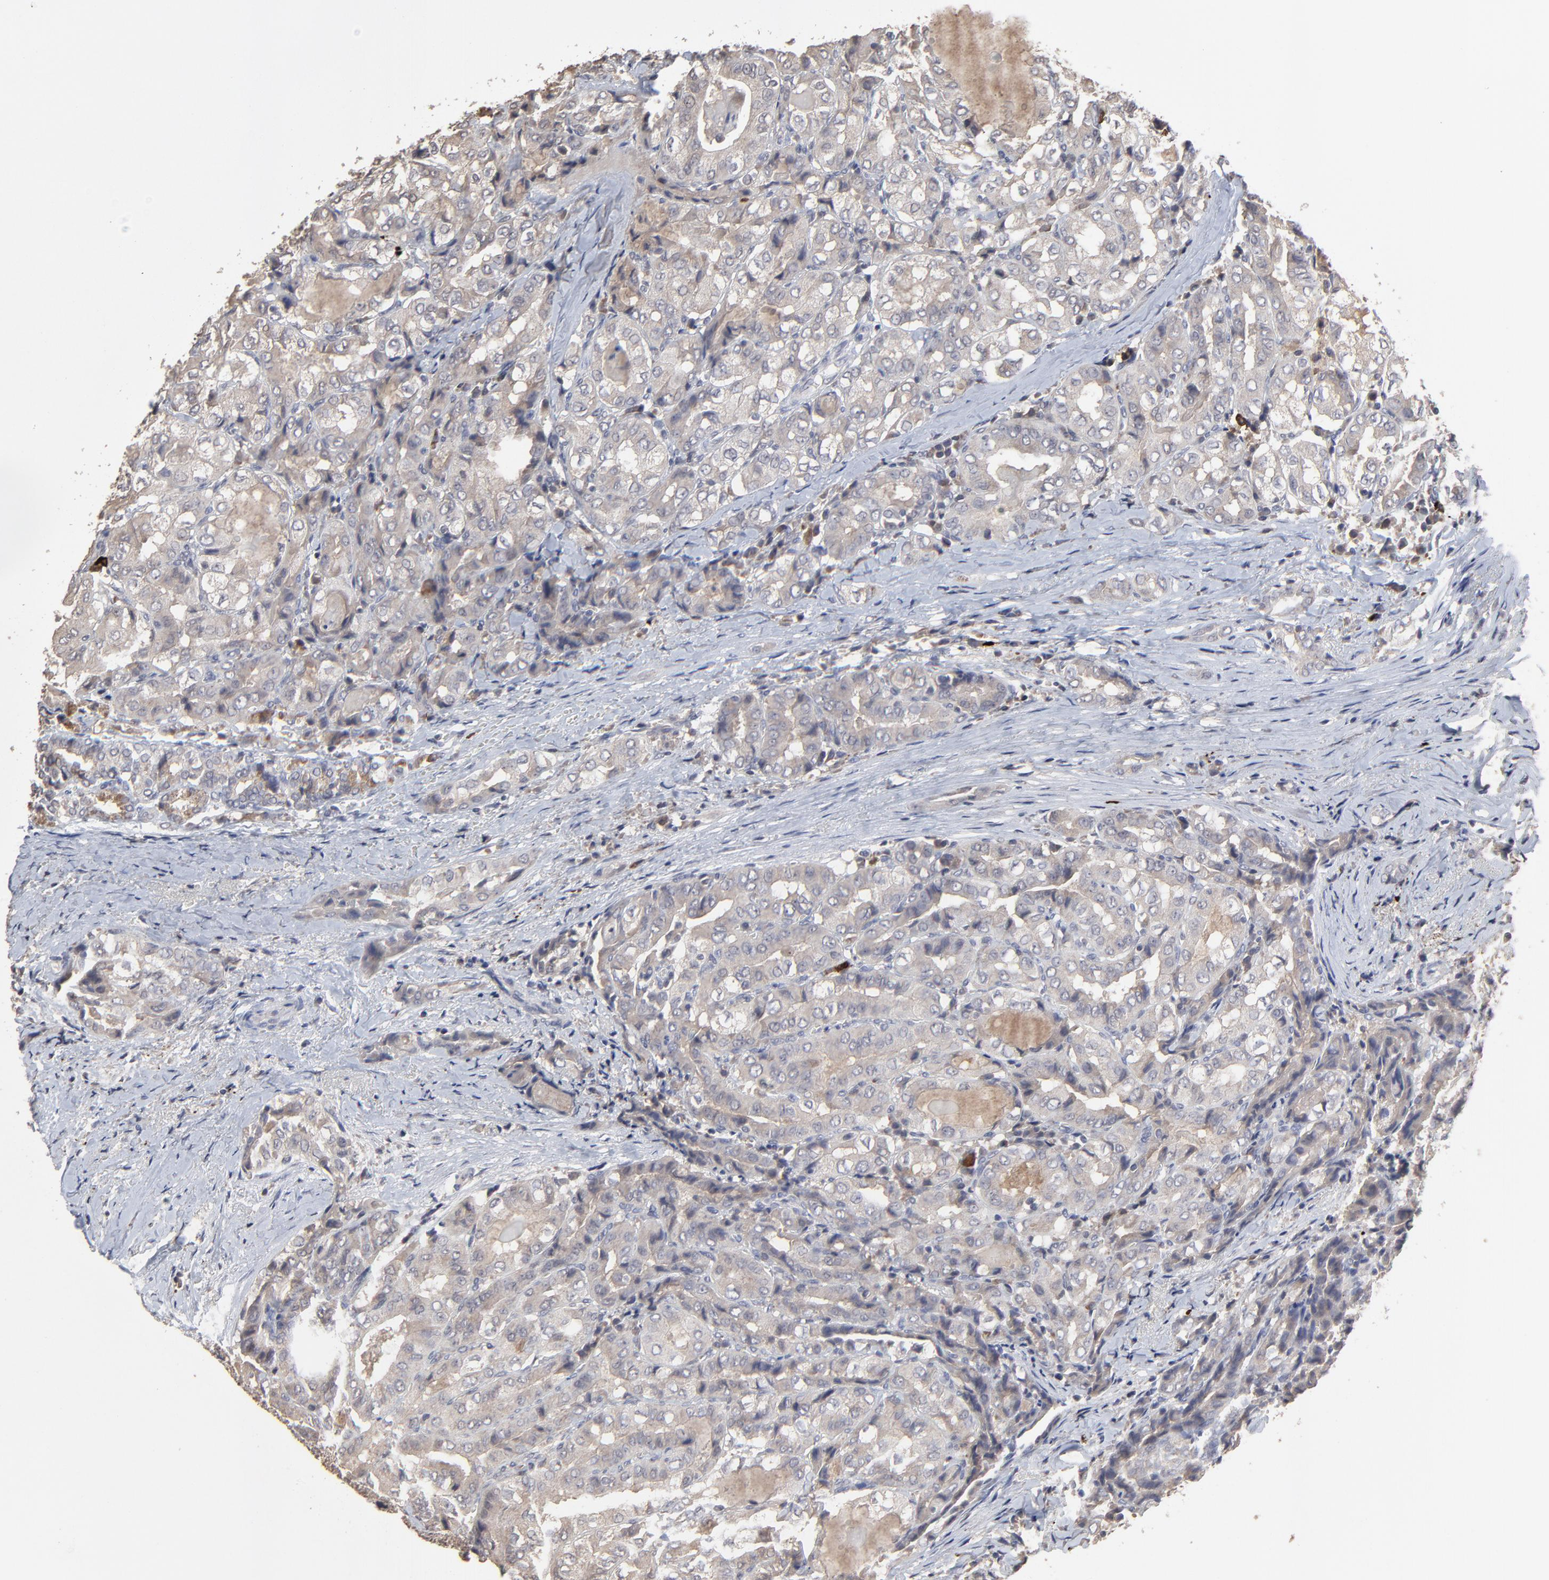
{"staining": {"intensity": "weak", "quantity": ">75%", "location": "cytoplasmic/membranous"}, "tissue": "thyroid cancer", "cell_type": "Tumor cells", "image_type": "cancer", "snomed": [{"axis": "morphology", "description": "Papillary adenocarcinoma, NOS"}, {"axis": "topography", "description": "Thyroid gland"}], "caption": "IHC photomicrograph of neoplastic tissue: human thyroid papillary adenocarcinoma stained using IHC displays low levels of weak protein expression localized specifically in the cytoplasmic/membranous of tumor cells, appearing as a cytoplasmic/membranous brown color.", "gene": "VPREB3", "patient": {"sex": "female", "age": 71}}